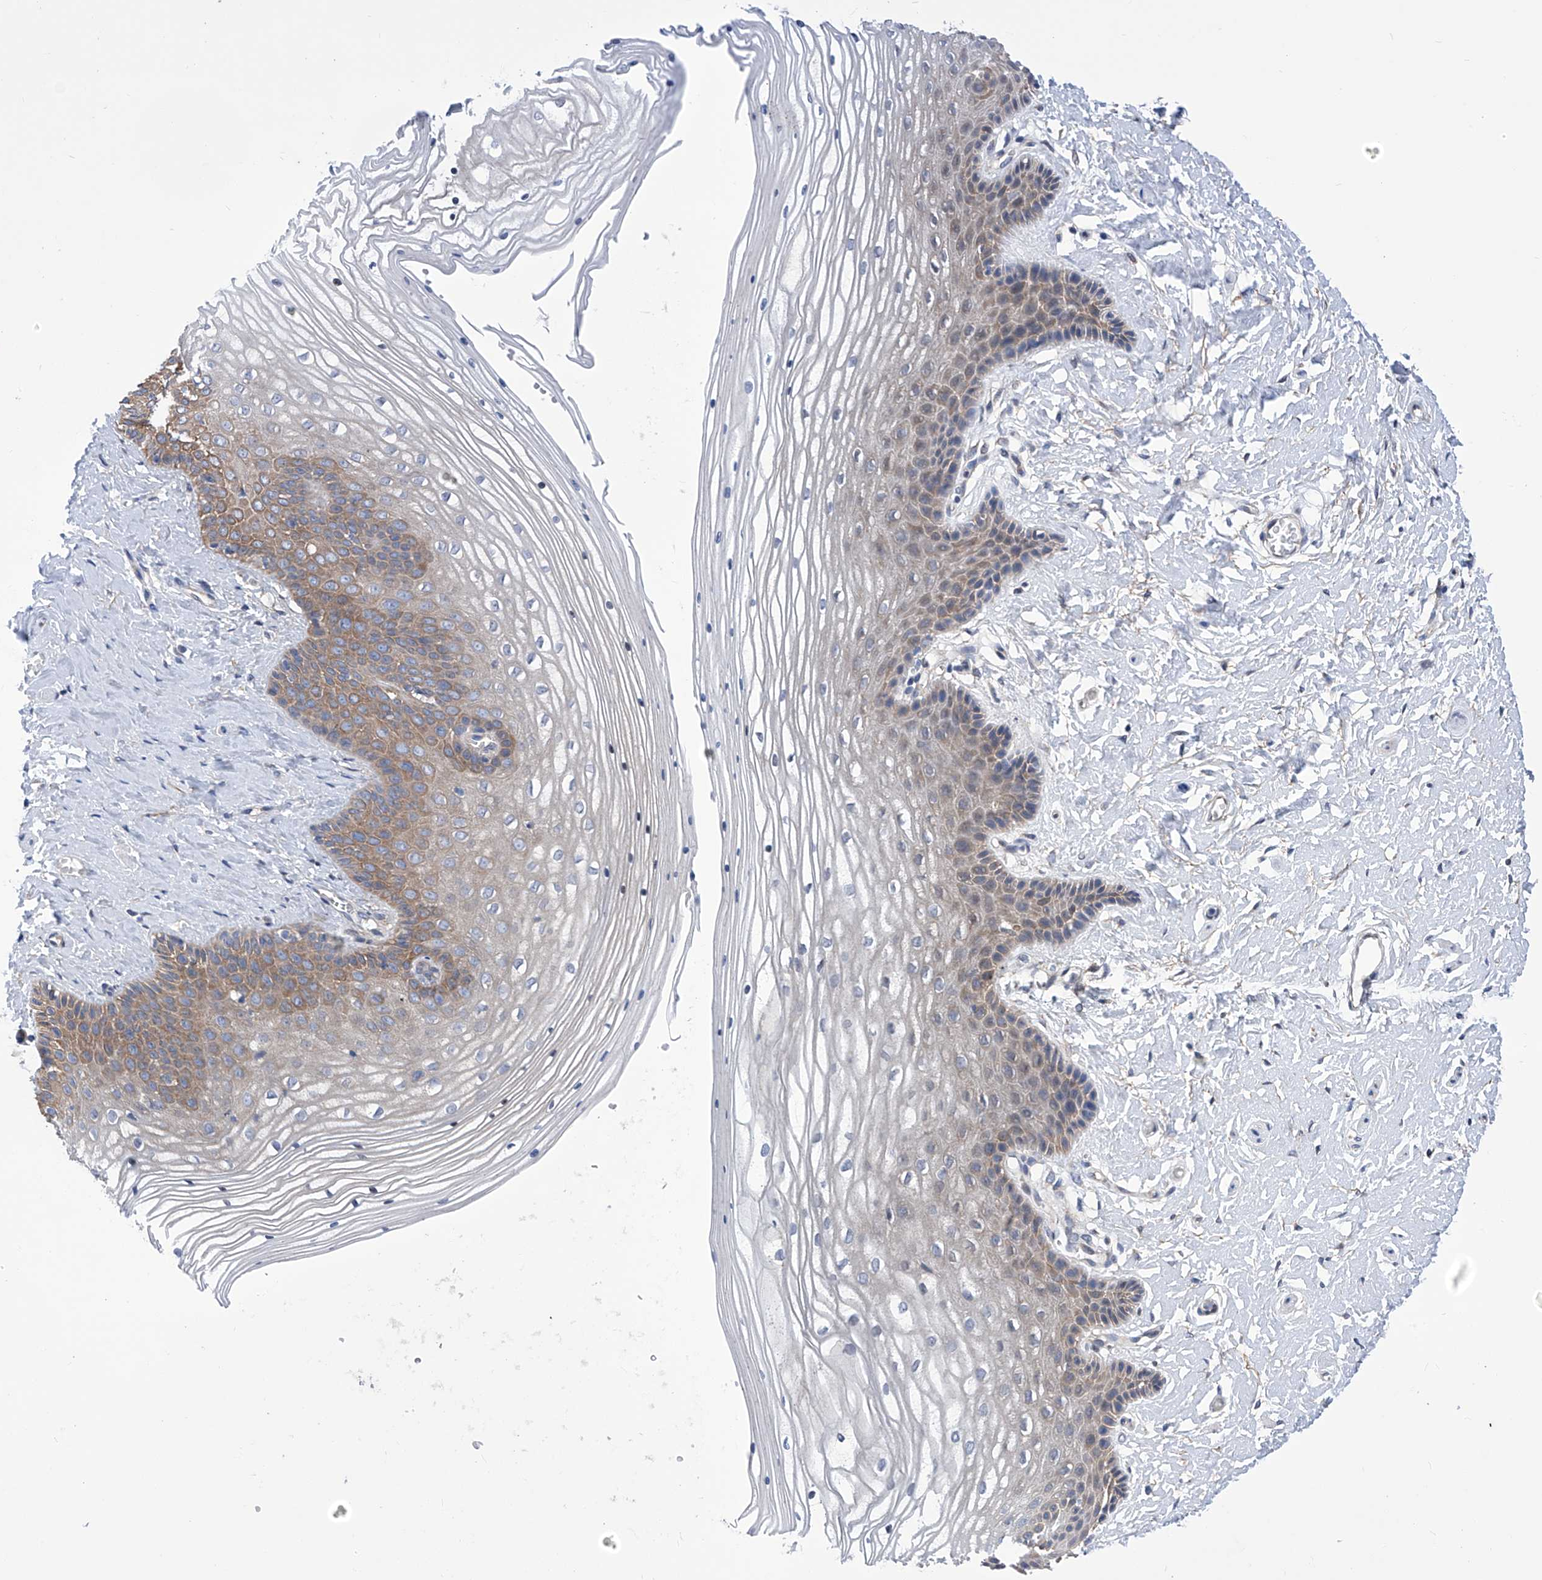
{"staining": {"intensity": "moderate", "quantity": "<25%", "location": "cytoplasmic/membranous"}, "tissue": "vagina", "cell_type": "Squamous epithelial cells", "image_type": "normal", "snomed": [{"axis": "morphology", "description": "Normal tissue, NOS"}, {"axis": "topography", "description": "Vagina"}, {"axis": "topography", "description": "Cervix"}], "caption": "This photomicrograph demonstrates IHC staining of benign human vagina, with low moderate cytoplasmic/membranous expression in about <25% of squamous epithelial cells.", "gene": "KTI12", "patient": {"sex": "female", "age": 40}}